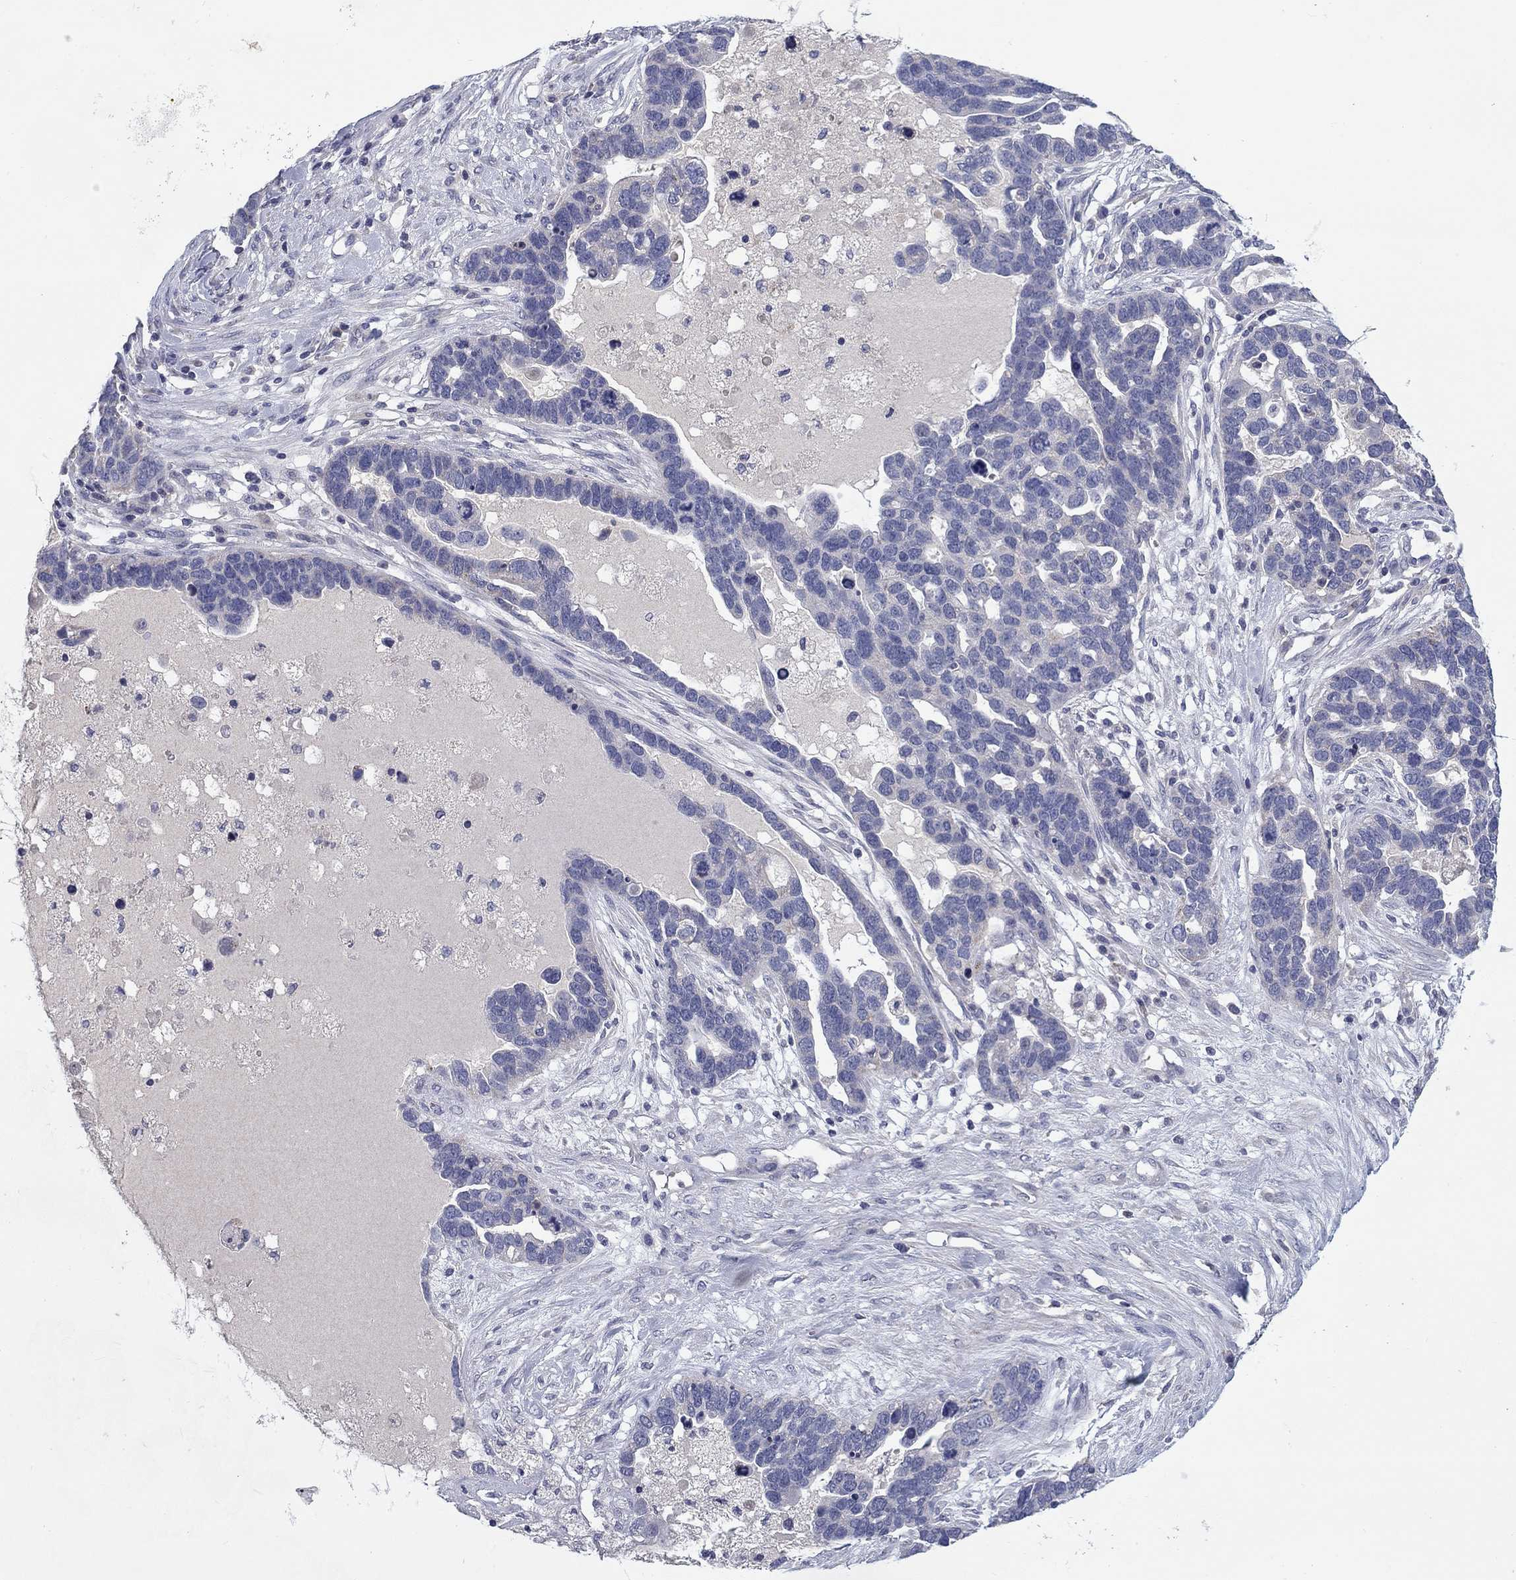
{"staining": {"intensity": "negative", "quantity": "none", "location": "none"}, "tissue": "ovarian cancer", "cell_type": "Tumor cells", "image_type": "cancer", "snomed": [{"axis": "morphology", "description": "Cystadenocarcinoma, serous, NOS"}, {"axis": "topography", "description": "Ovary"}], "caption": "A photomicrograph of ovarian cancer (serous cystadenocarcinoma) stained for a protein displays no brown staining in tumor cells.", "gene": "FRK", "patient": {"sex": "female", "age": 54}}